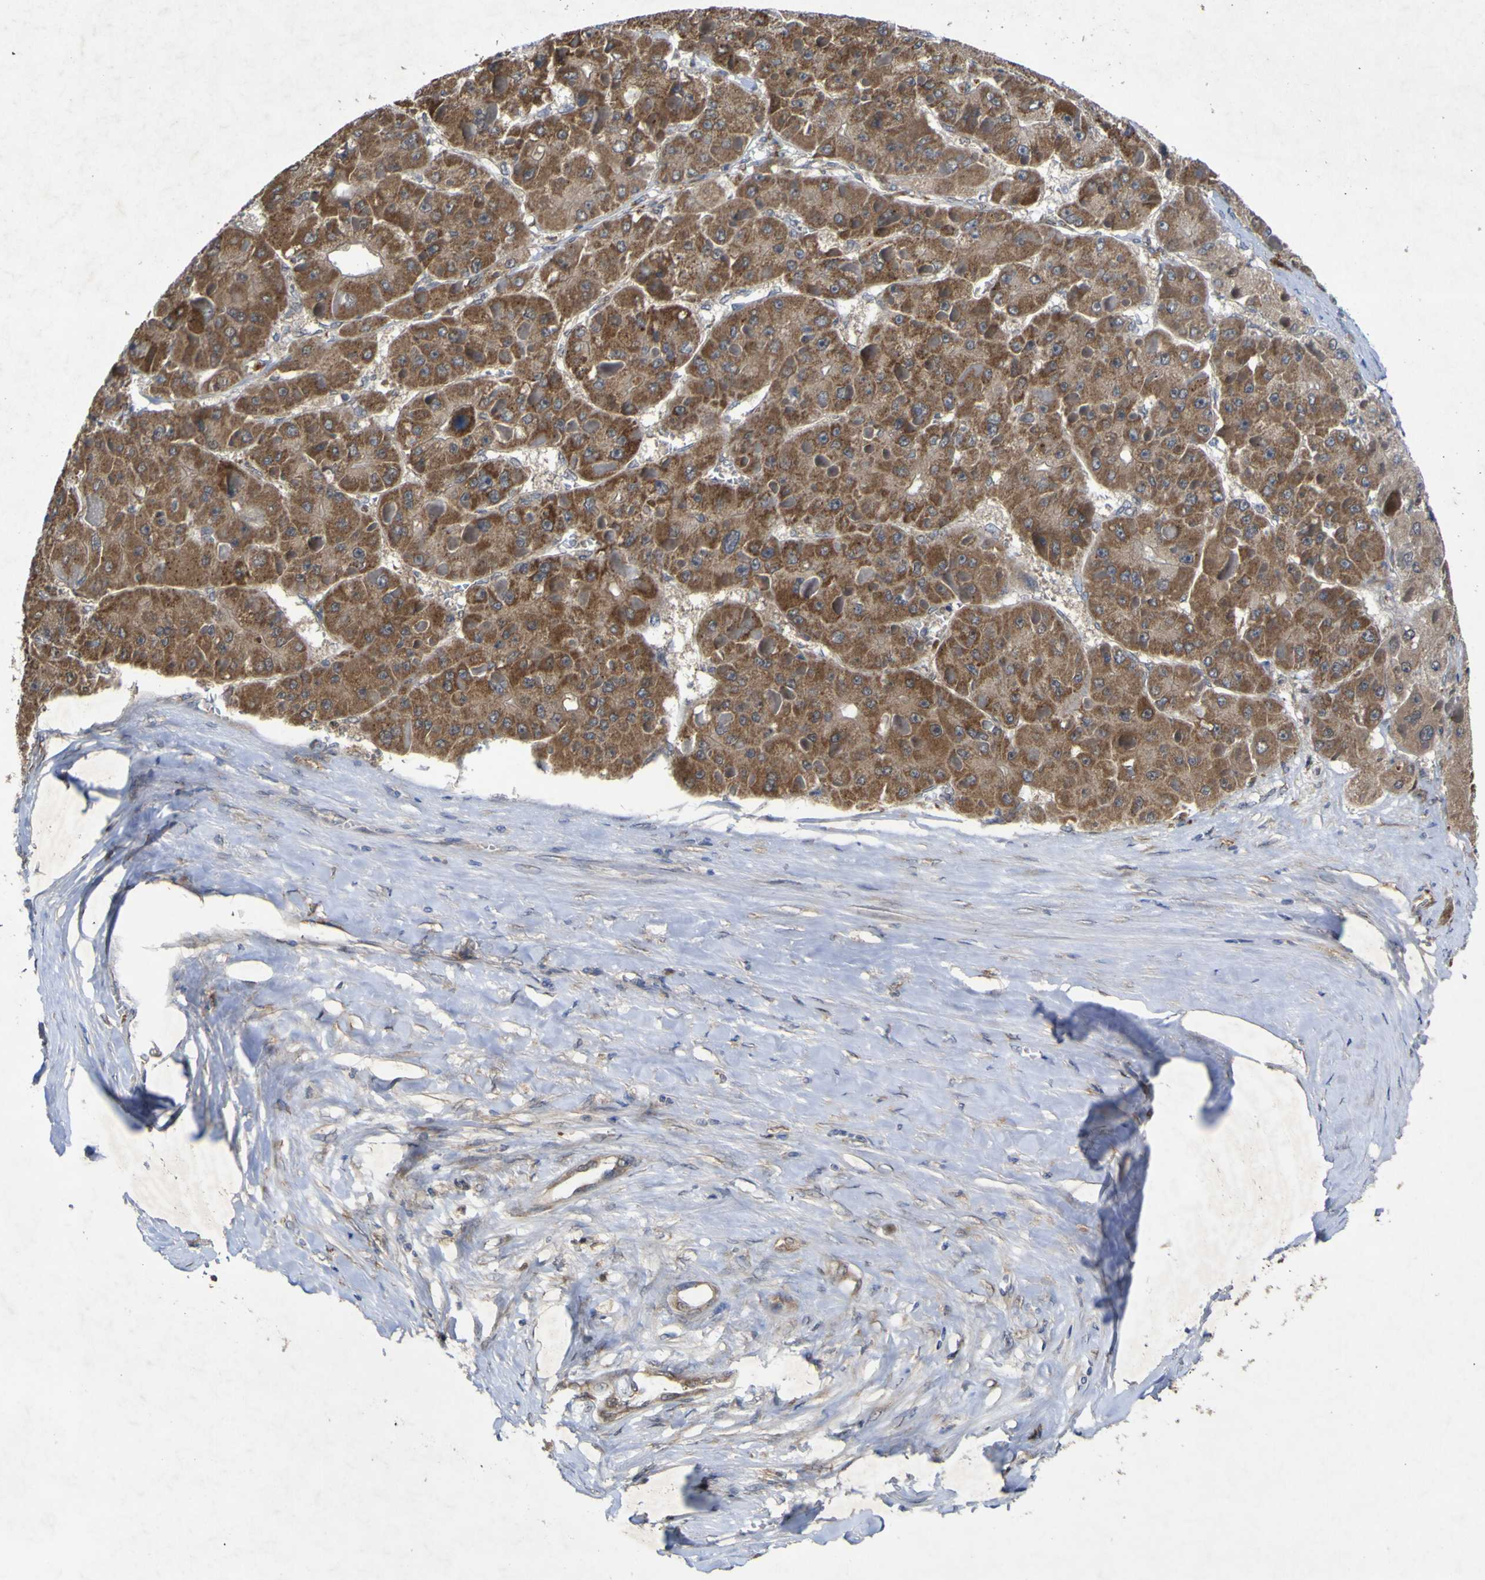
{"staining": {"intensity": "moderate", "quantity": ">75%", "location": "cytoplasmic/membranous"}, "tissue": "liver cancer", "cell_type": "Tumor cells", "image_type": "cancer", "snomed": [{"axis": "morphology", "description": "Carcinoma, Hepatocellular, NOS"}, {"axis": "topography", "description": "Liver"}], "caption": "Immunohistochemical staining of liver cancer shows moderate cytoplasmic/membranous protein positivity in approximately >75% of tumor cells.", "gene": "IRAK2", "patient": {"sex": "female", "age": 73}}